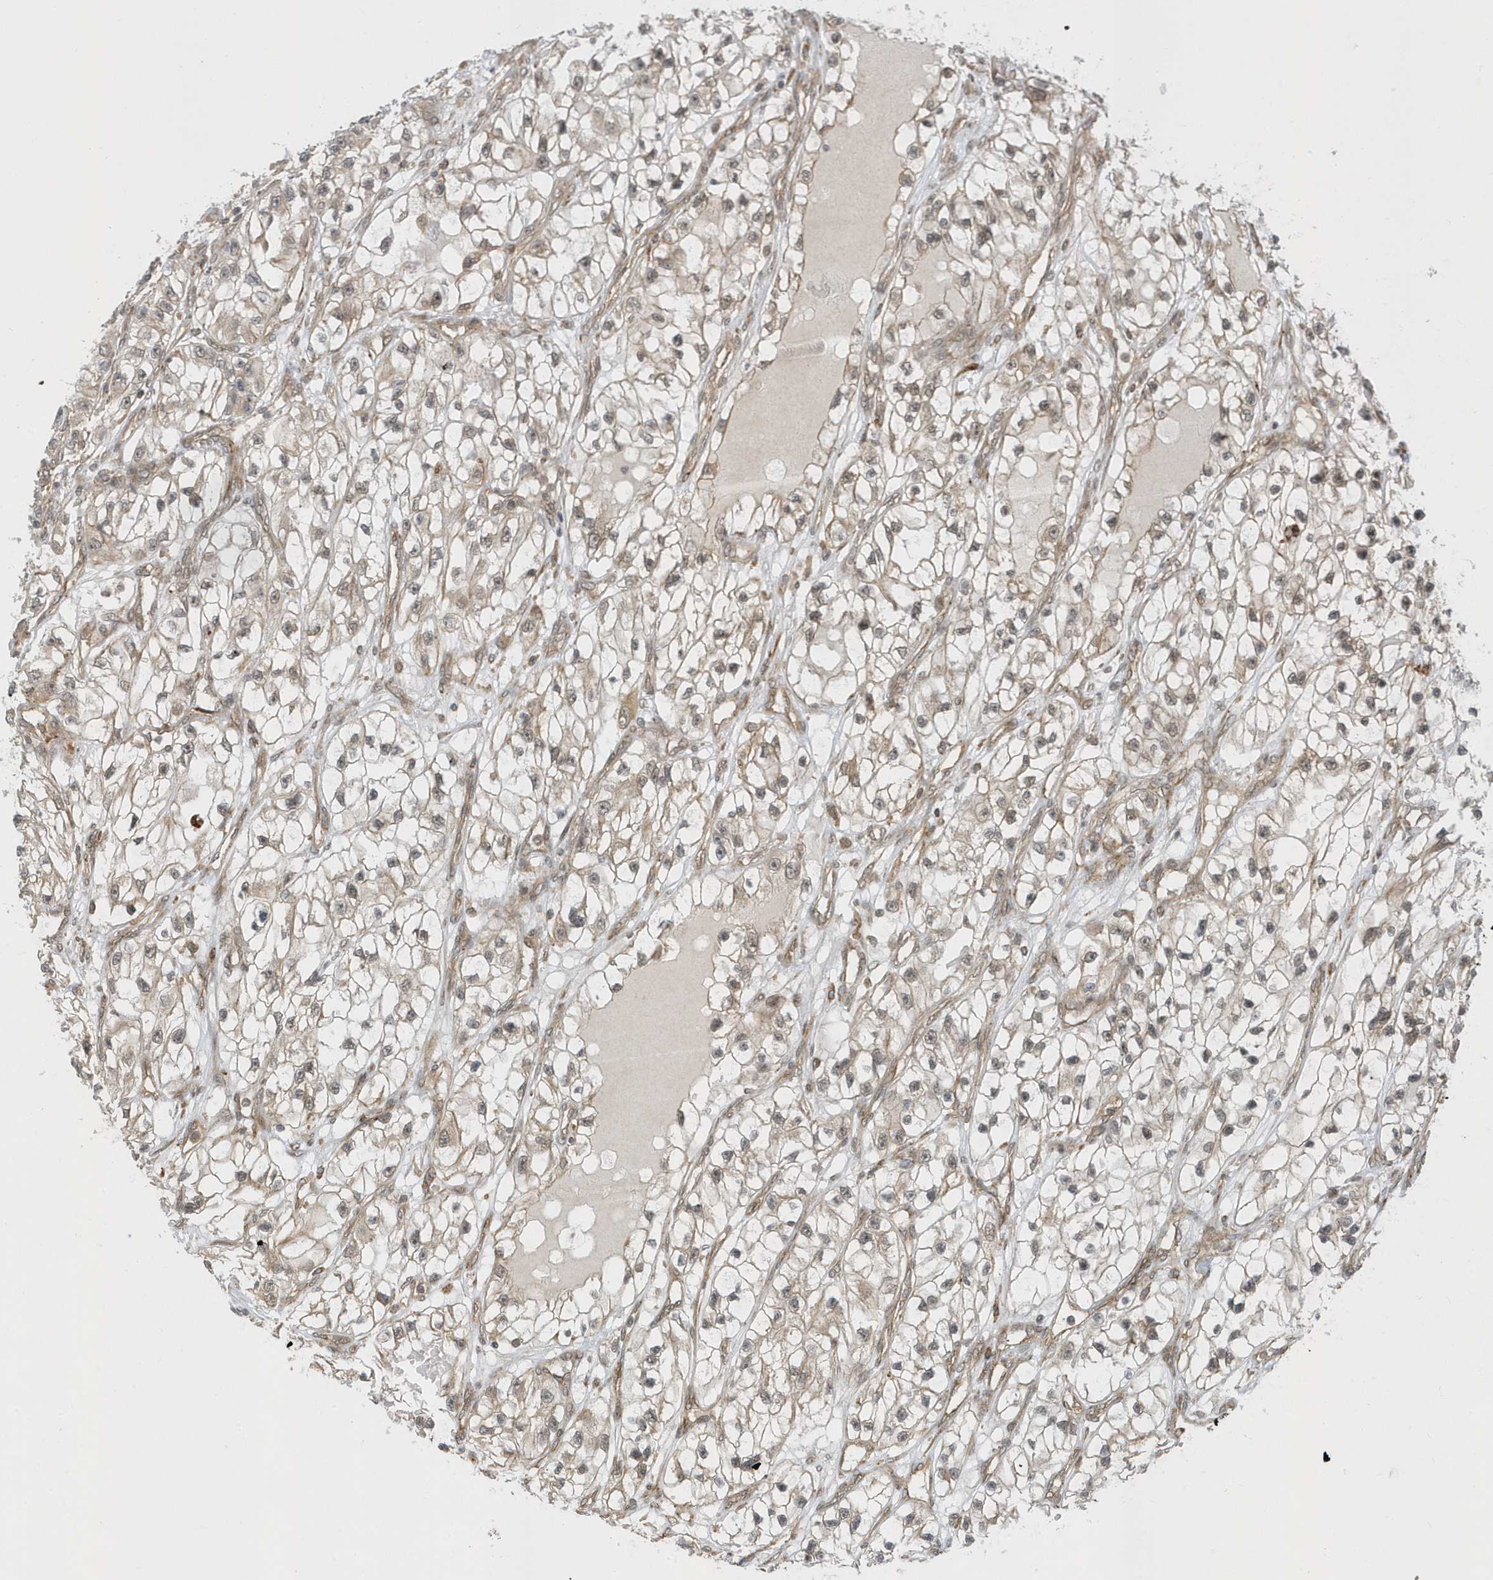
{"staining": {"intensity": "weak", "quantity": "25%-75%", "location": "cytoplasmic/membranous"}, "tissue": "renal cancer", "cell_type": "Tumor cells", "image_type": "cancer", "snomed": [{"axis": "morphology", "description": "Adenocarcinoma, NOS"}, {"axis": "topography", "description": "Kidney"}], "caption": "Immunohistochemistry (IHC) (DAB) staining of human renal cancer shows weak cytoplasmic/membranous protein staining in about 25%-75% of tumor cells.", "gene": "METTL21A", "patient": {"sex": "female", "age": 57}}